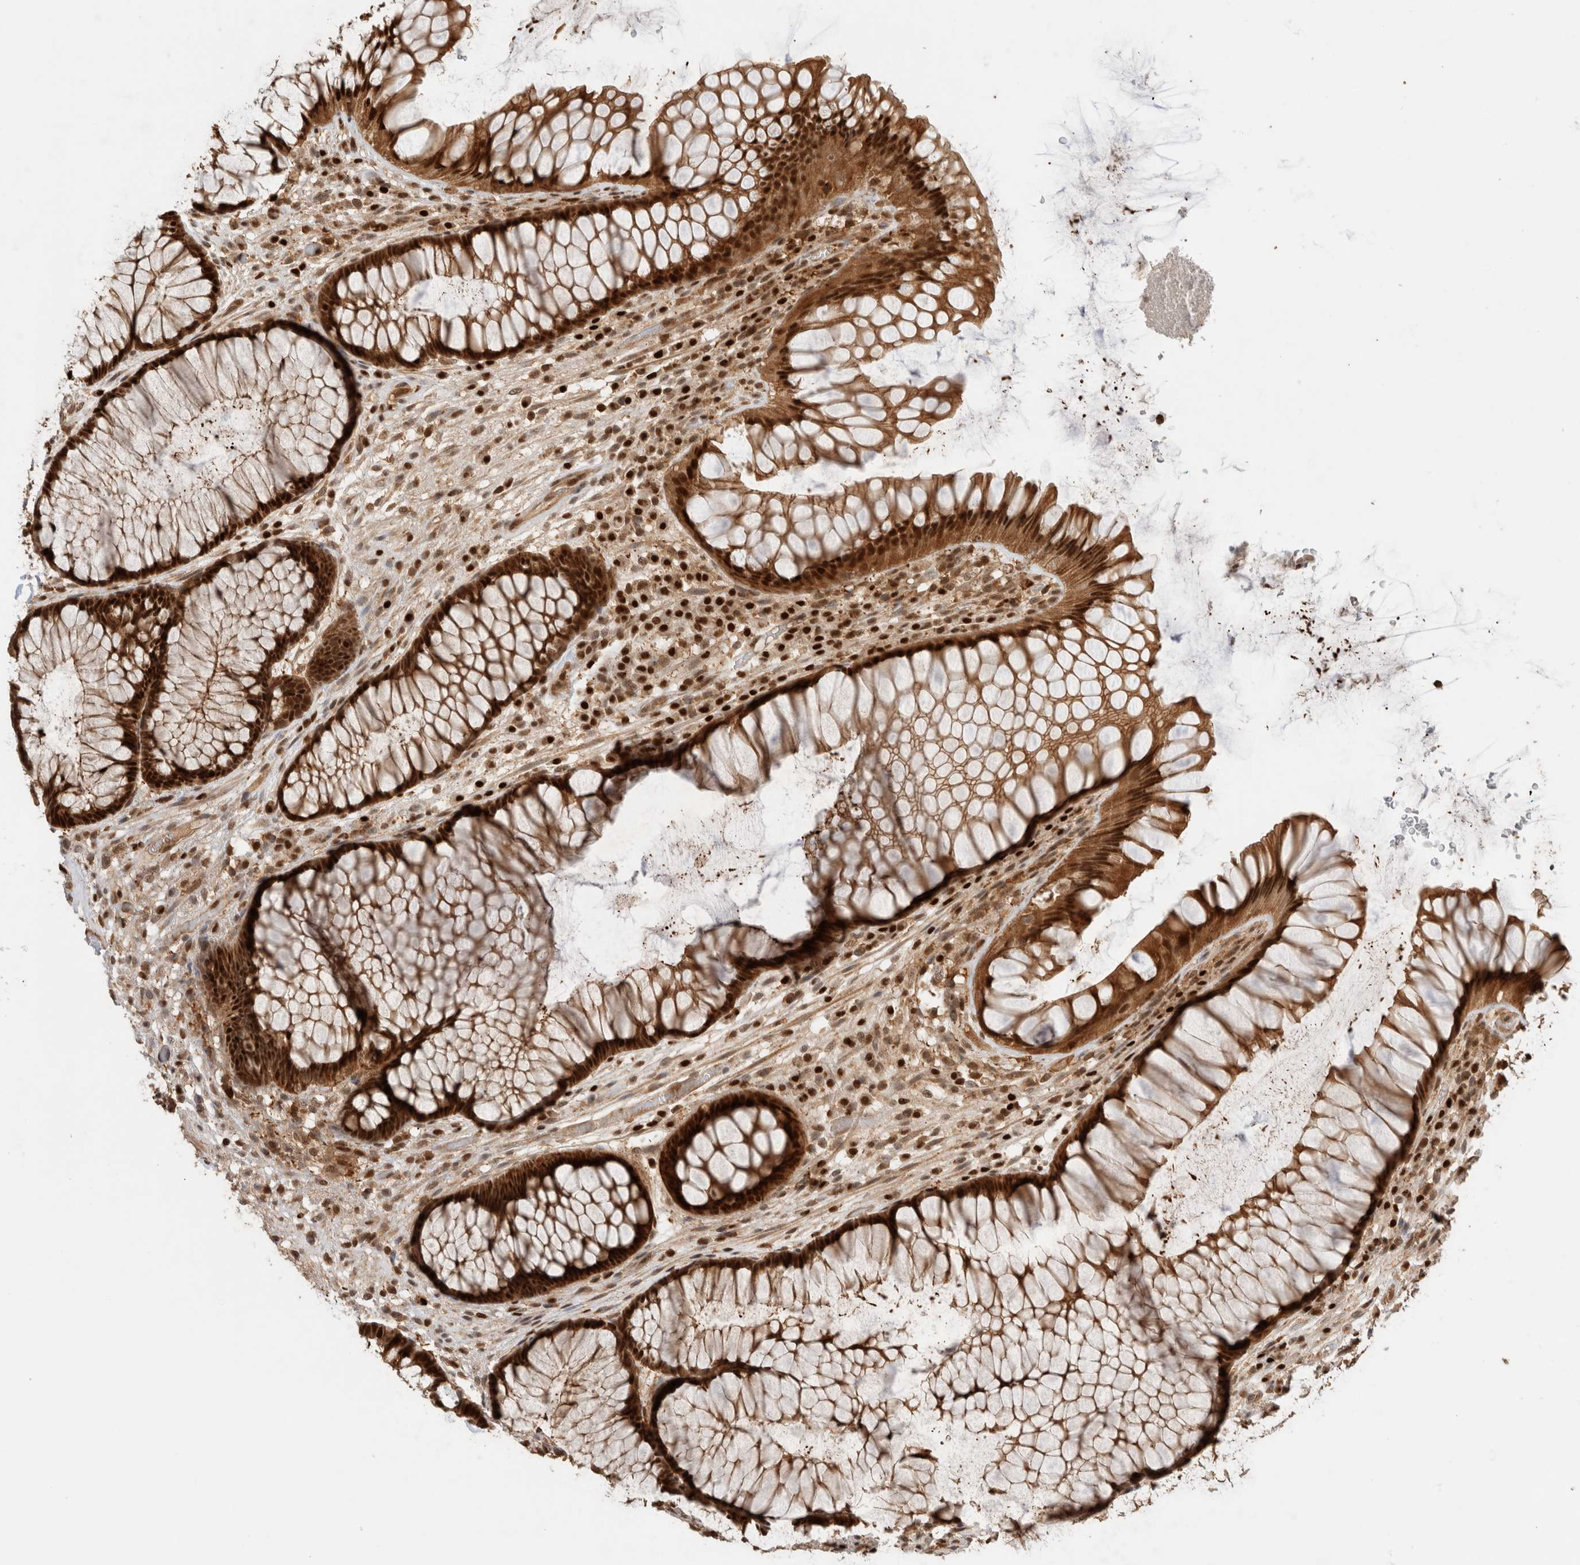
{"staining": {"intensity": "strong", "quantity": ">75%", "location": "cytoplasmic/membranous,nuclear"}, "tissue": "rectum", "cell_type": "Glandular cells", "image_type": "normal", "snomed": [{"axis": "morphology", "description": "Normal tissue, NOS"}, {"axis": "topography", "description": "Rectum"}], "caption": "Brown immunohistochemical staining in unremarkable rectum demonstrates strong cytoplasmic/membranous,nuclear positivity in approximately >75% of glandular cells.", "gene": "SNRNP40", "patient": {"sex": "male", "age": 51}}